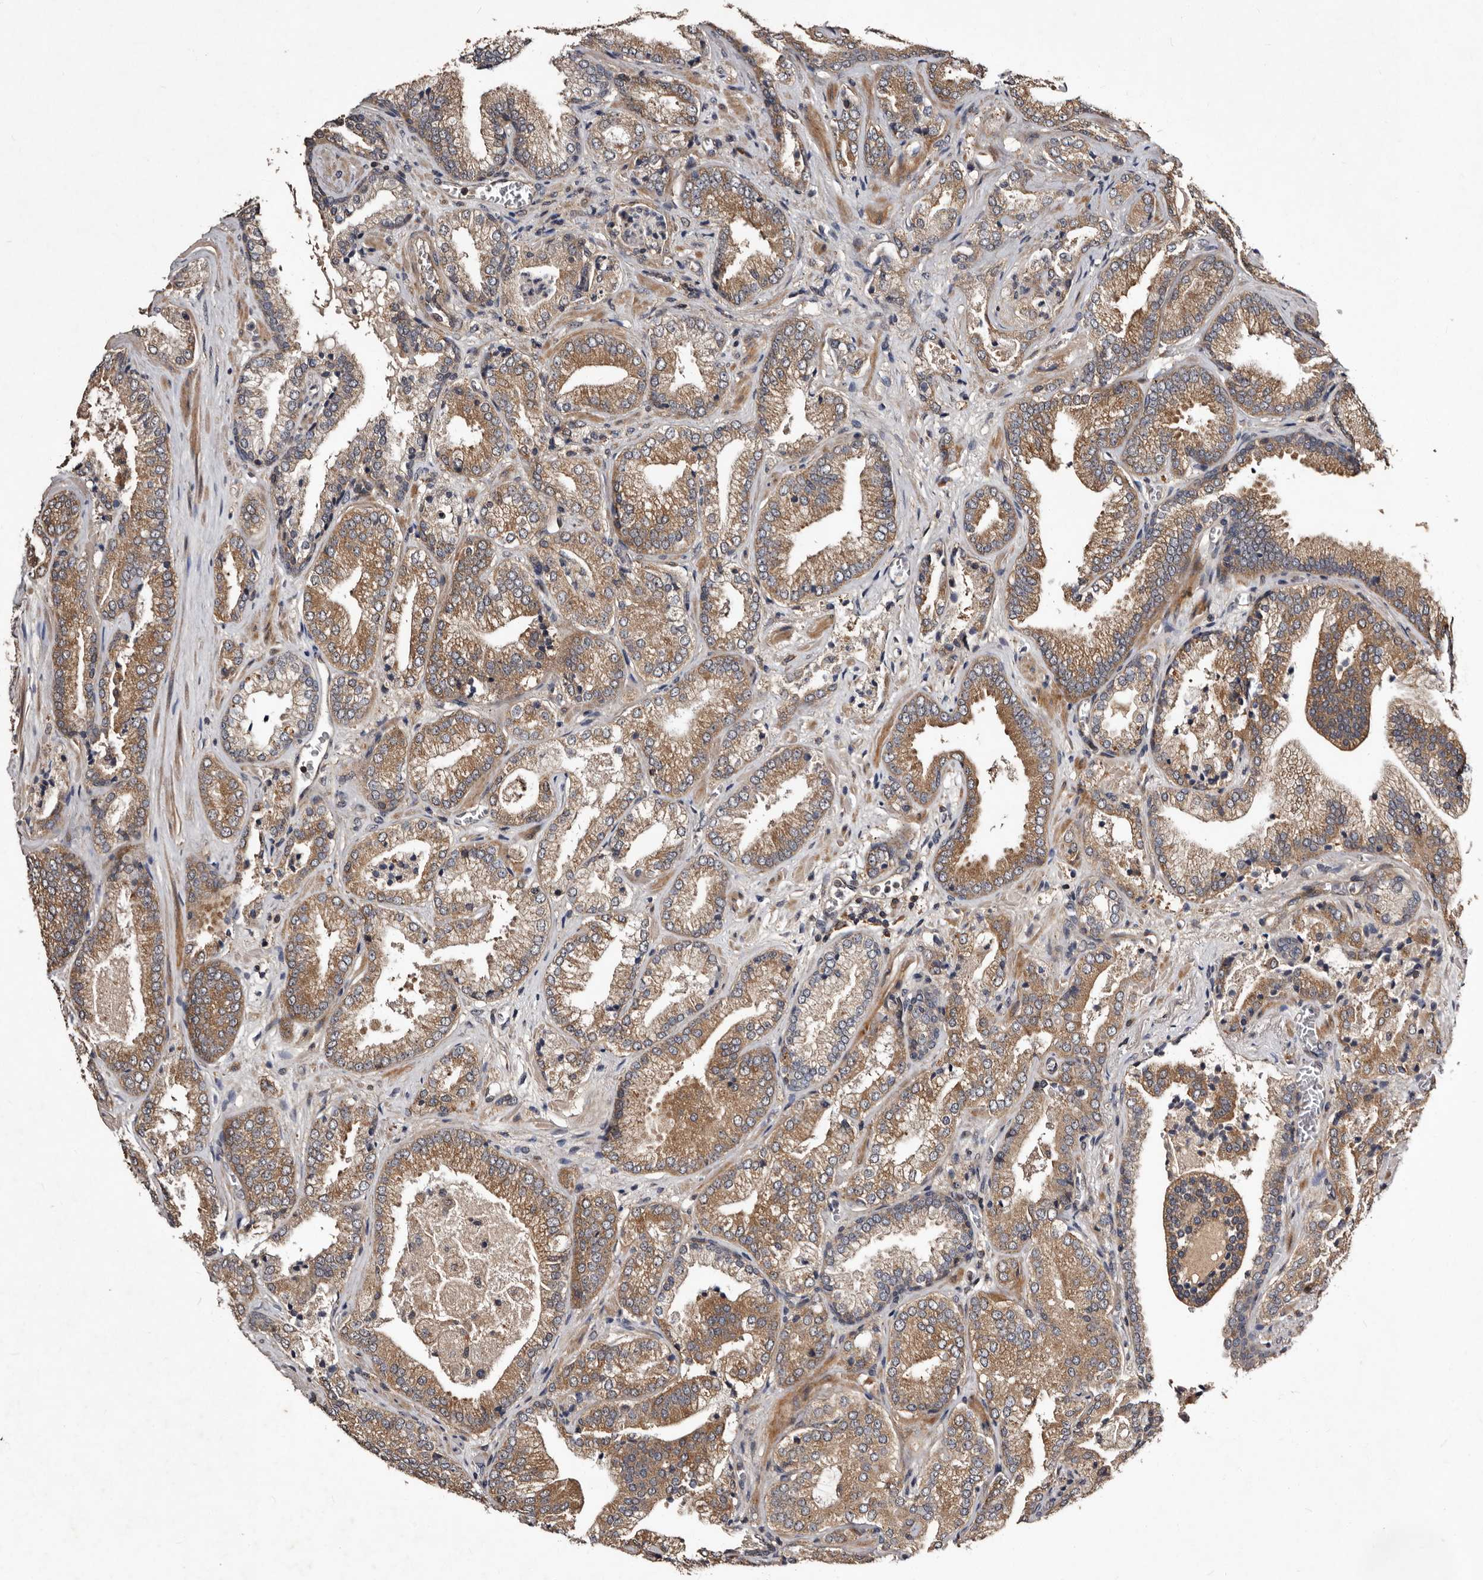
{"staining": {"intensity": "moderate", "quantity": ">75%", "location": "cytoplasmic/membranous"}, "tissue": "prostate cancer", "cell_type": "Tumor cells", "image_type": "cancer", "snomed": [{"axis": "morphology", "description": "Adenocarcinoma, Low grade"}, {"axis": "topography", "description": "Prostate"}], "caption": "Tumor cells demonstrate medium levels of moderate cytoplasmic/membranous expression in about >75% of cells in adenocarcinoma (low-grade) (prostate).", "gene": "MKRN3", "patient": {"sex": "male", "age": 62}}